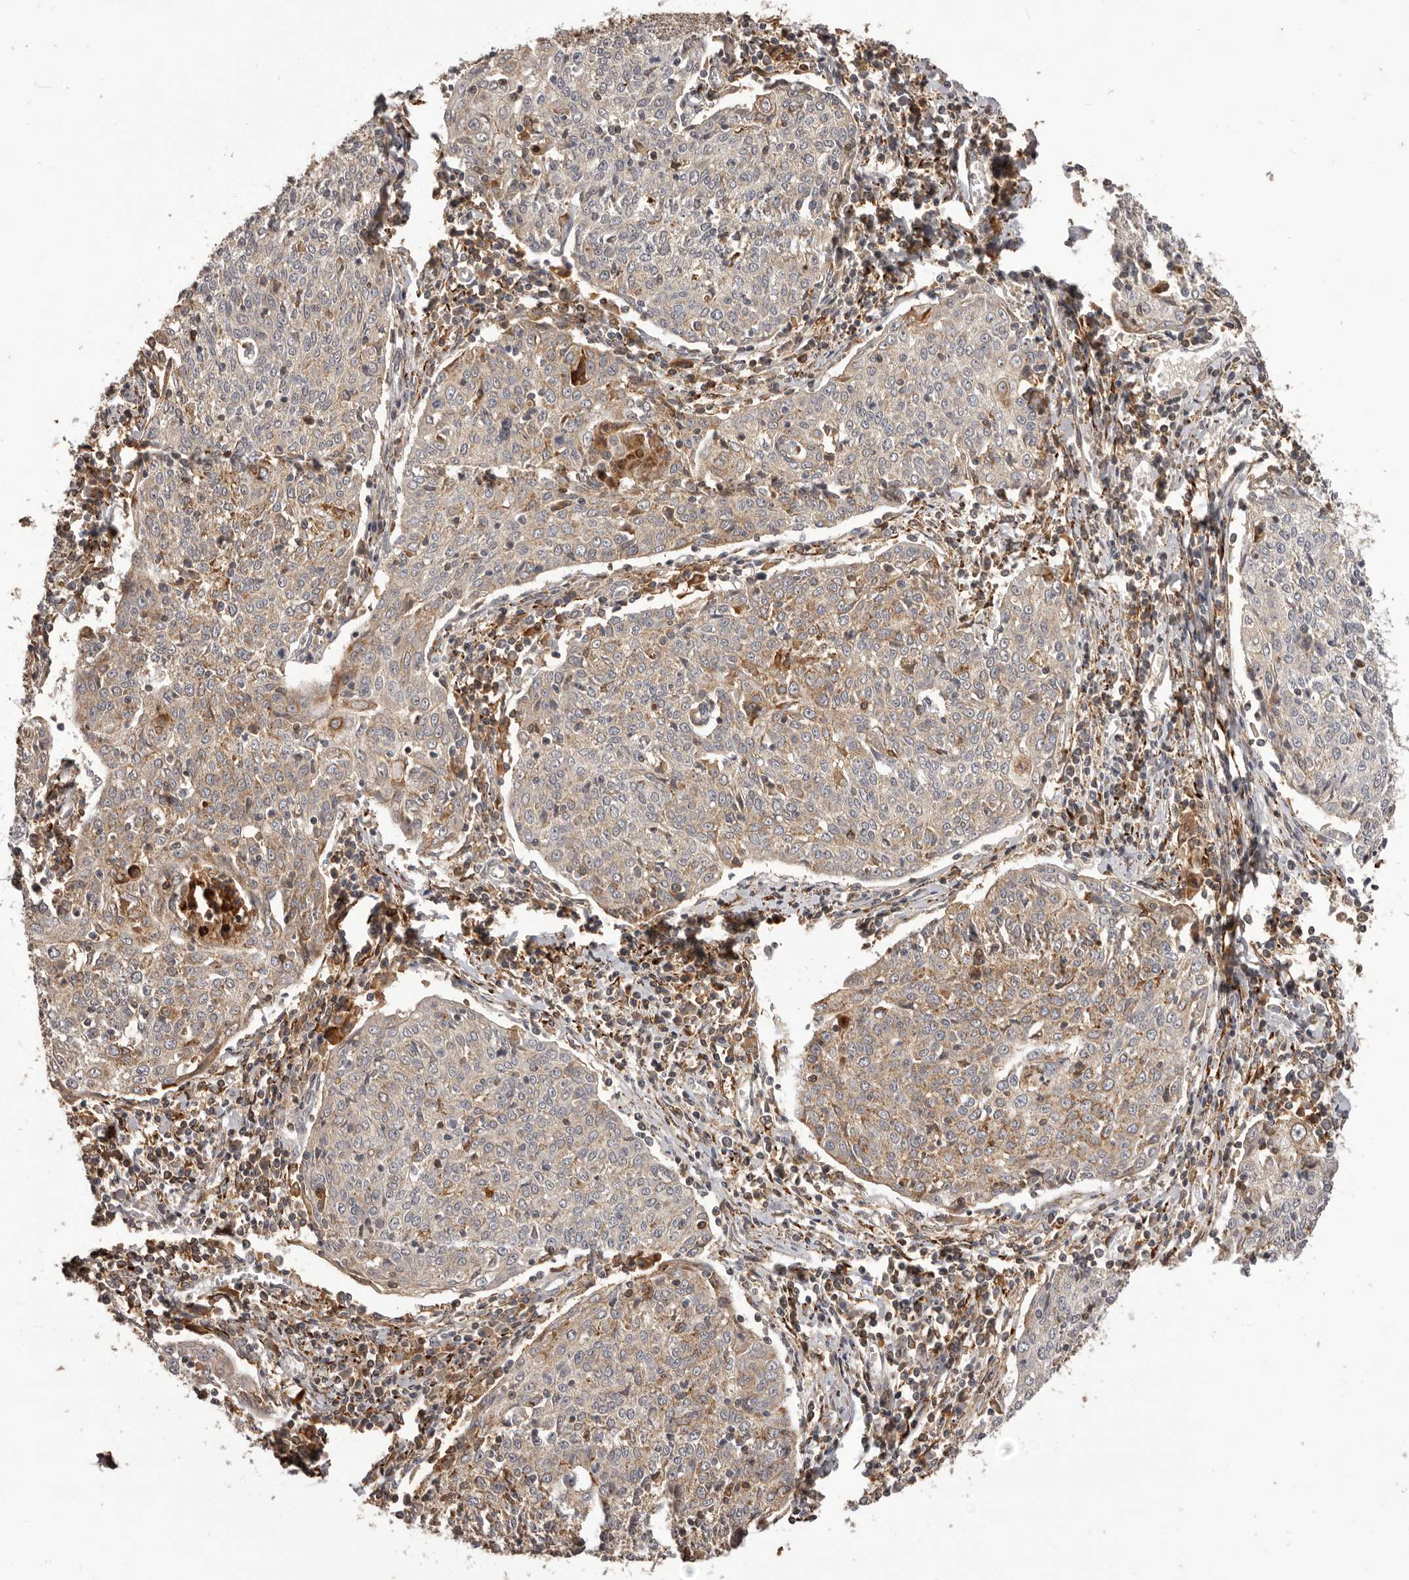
{"staining": {"intensity": "weak", "quantity": "25%-75%", "location": "cytoplasmic/membranous"}, "tissue": "cervical cancer", "cell_type": "Tumor cells", "image_type": "cancer", "snomed": [{"axis": "morphology", "description": "Squamous cell carcinoma, NOS"}, {"axis": "topography", "description": "Cervix"}], "caption": "Immunohistochemical staining of cervical cancer (squamous cell carcinoma) shows low levels of weak cytoplasmic/membranous protein expression in about 25%-75% of tumor cells. The protein of interest is stained brown, and the nuclei are stained in blue (DAB (3,3'-diaminobenzidine) IHC with brightfield microscopy, high magnification).", "gene": "GLIPR2", "patient": {"sex": "female", "age": 48}}